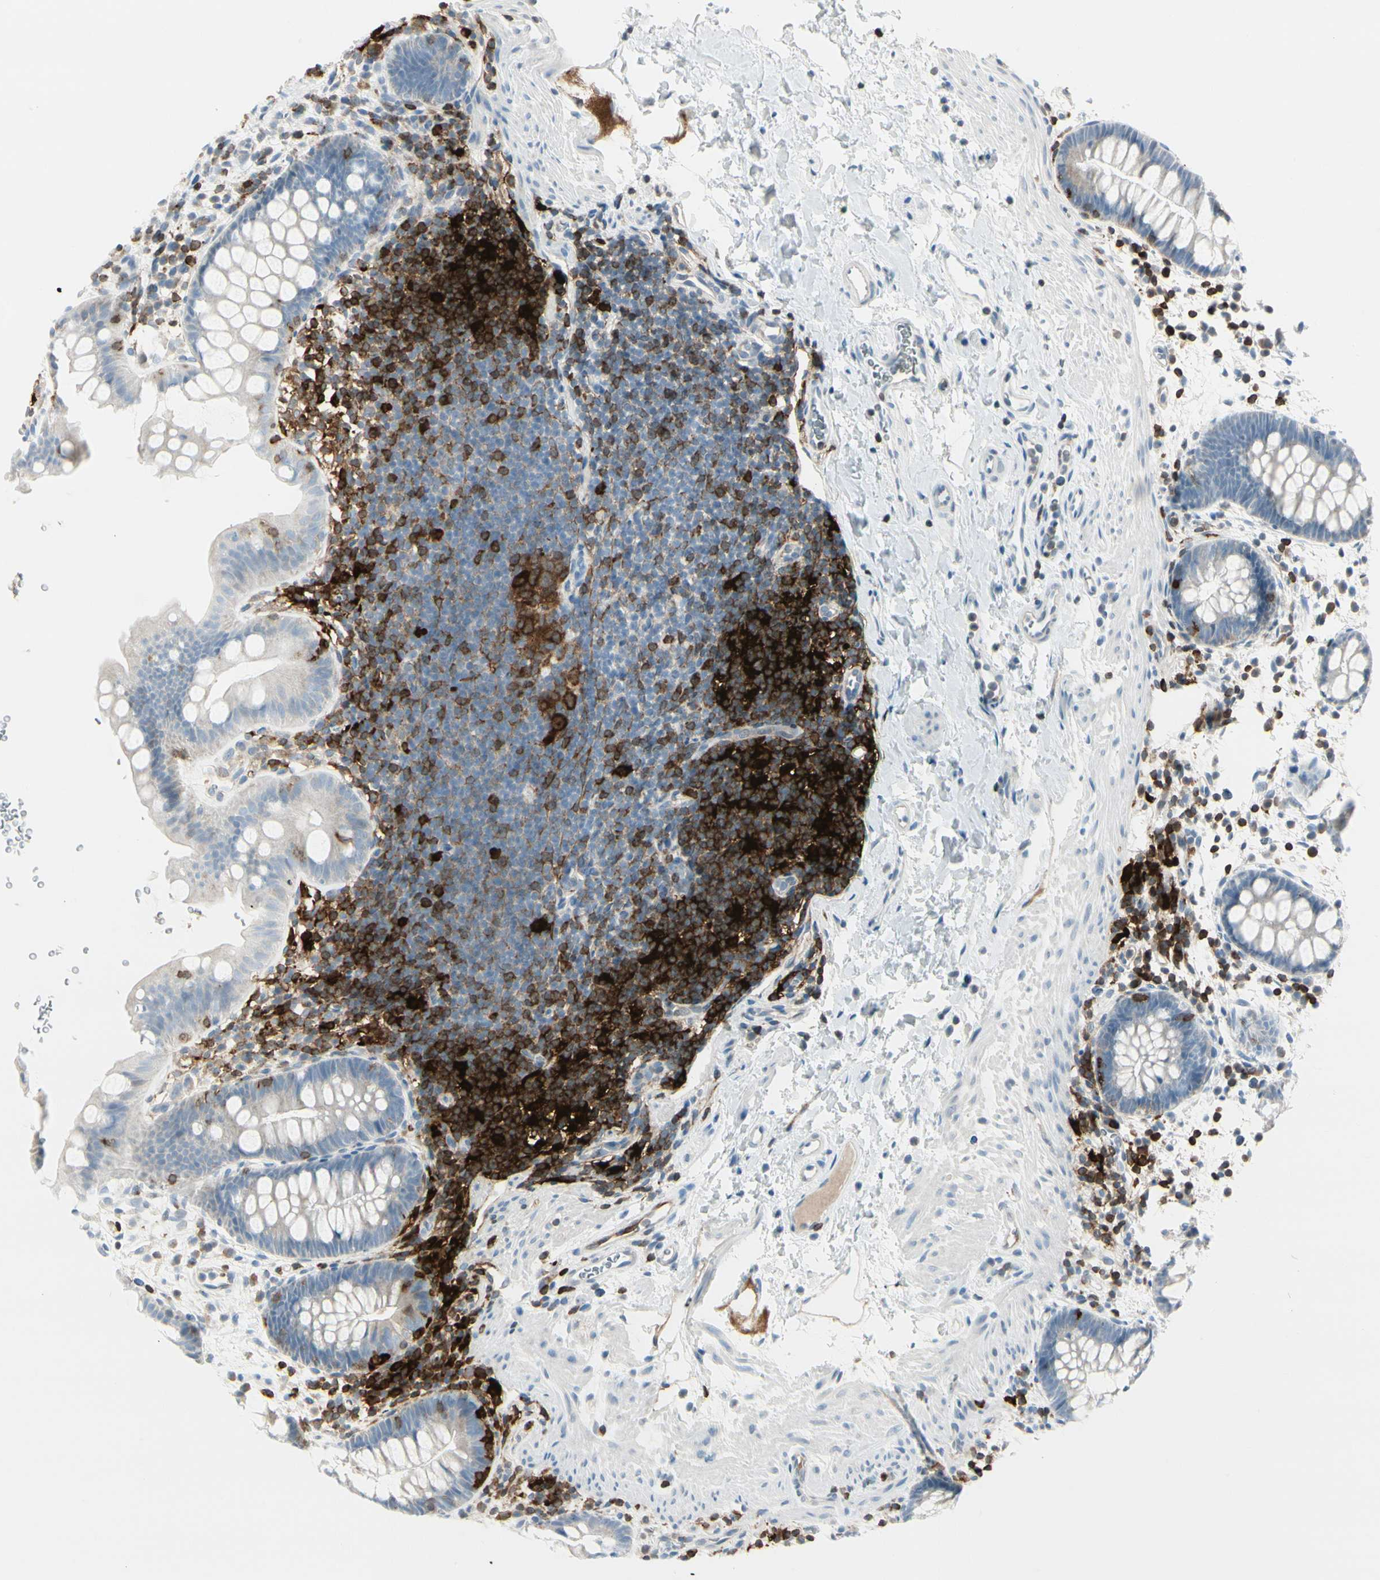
{"staining": {"intensity": "negative", "quantity": "none", "location": "none"}, "tissue": "rectum", "cell_type": "Glandular cells", "image_type": "normal", "snomed": [{"axis": "morphology", "description": "Normal tissue, NOS"}, {"axis": "topography", "description": "Rectum"}], "caption": "Immunohistochemistry (IHC) micrograph of unremarkable rectum: human rectum stained with DAB displays no significant protein staining in glandular cells.", "gene": "TRAF1", "patient": {"sex": "female", "age": 24}}